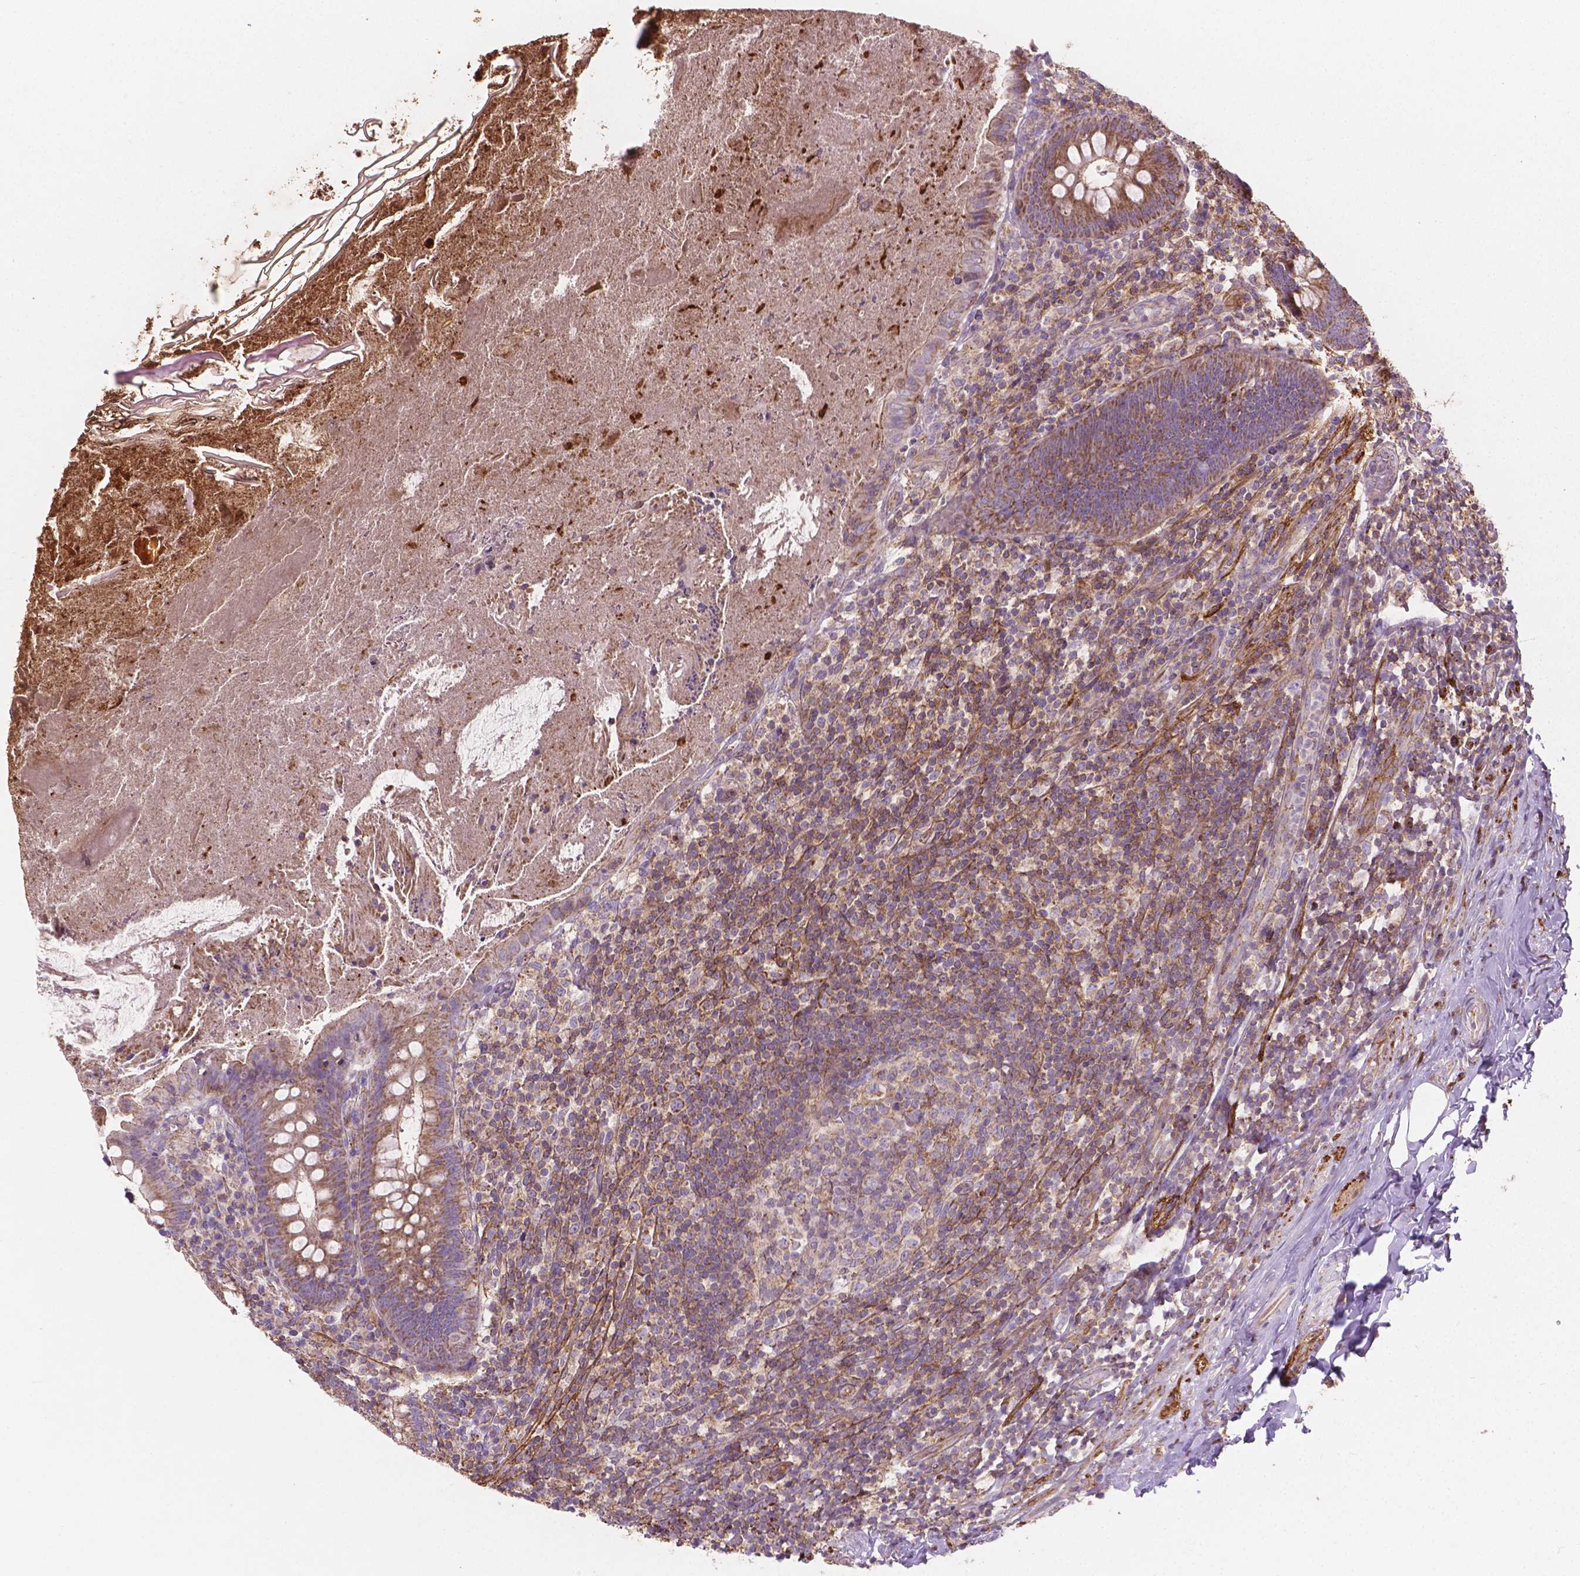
{"staining": {"intensity": "moderate", "quantity": ">75%", "location": "cytoplasmic/membranous"}, "tissue": "appendix", "cell_type": "Glandular cells", "image_type": "normal", "snomed": [{"axis": "morphology", "description": "Normal tissue, NOS"}, {"axis": "topography", "description": "Appendix"}], "caption": "Normal appendix was stained to show a protein in brown. There is medium levels of moderate cytoplasmic/membranous expression in approximately >75% of glandular cells. The staining was performed using DAB to visualize the protein expression in brown, while the nuclei were stained in blue with hematoxylin (Magnification: 20x).", "gene": "TCAF1", "patient": {"sex": "male", "age": 47}}